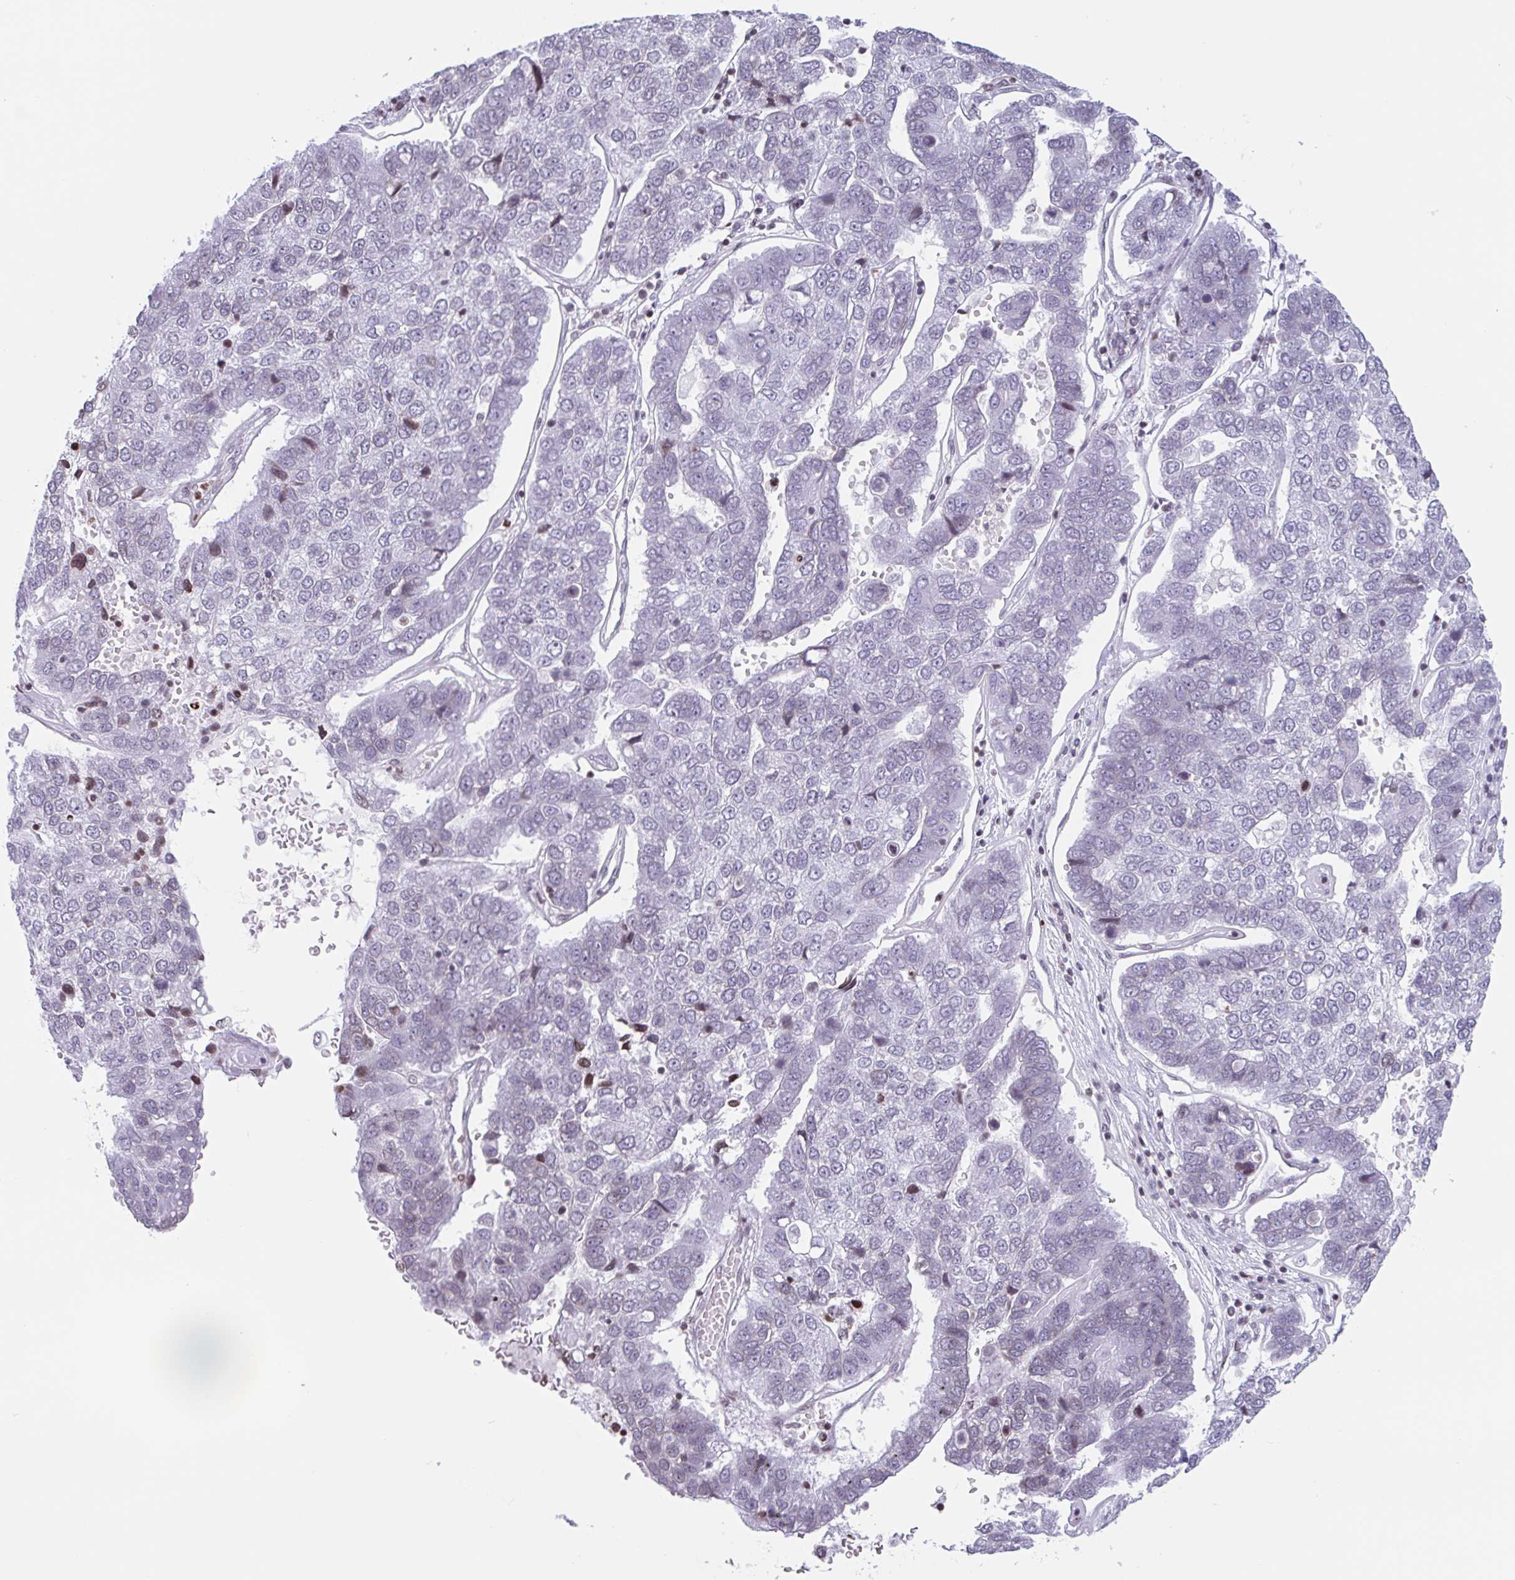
{"staining": {"intensity": "negative", "quantity": "none", "location": "none"}, "tissue": "pancreatic cancer", "cell_type": "Tumor cells", "image_type": "cancer", "snomed": [{"axis": "morphology", "description": "Adenocarcinoma, NOS"}, {"axis": "topography", "description": "Pancreas"}], "caption": "Adenocarcinoma (pancreatic) was stained to show a protein in brown. There is no significant positivity in tumor cells. (Immunohistochemistry (ihc), brightfield microscopy, high magnification).", "gene": "NOL6", "patient": {"sex": "female", "age": 61}}